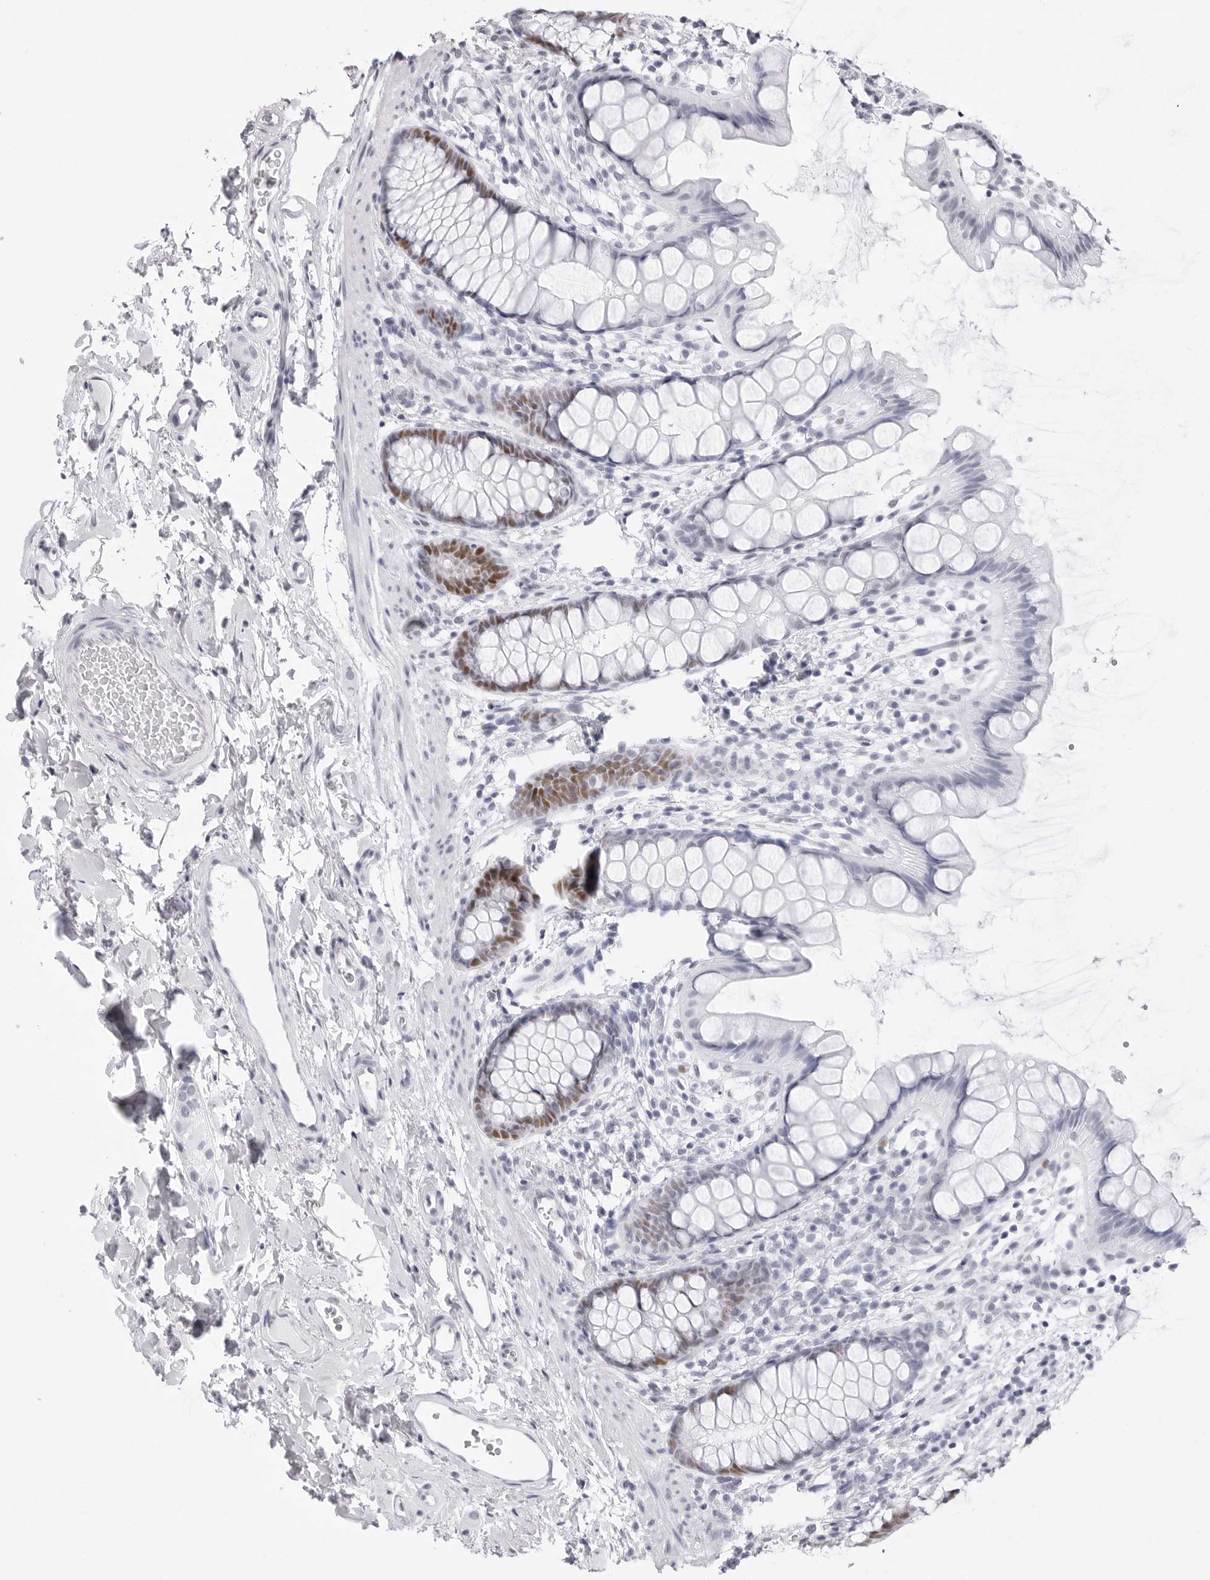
{"staining": {"intensity": "moderate", "quantity": "25%-75%", "location": "nuclear"}, "tissue": "rectum", "cell_type": "Glandular cells", "image_type": "normal", "snomed": [{"axis": "morphology", "description": "Normal tissue, NOS"}, {"axis": "topography", "description": "Rectum"}], "caption": "The histopathology image exhibits staining of normal rectum, revealing moderate nuclear protein expression (brown color) within glandular cells.", "gene": "NASP", "patient": {"sex": "female", "age": 65}}